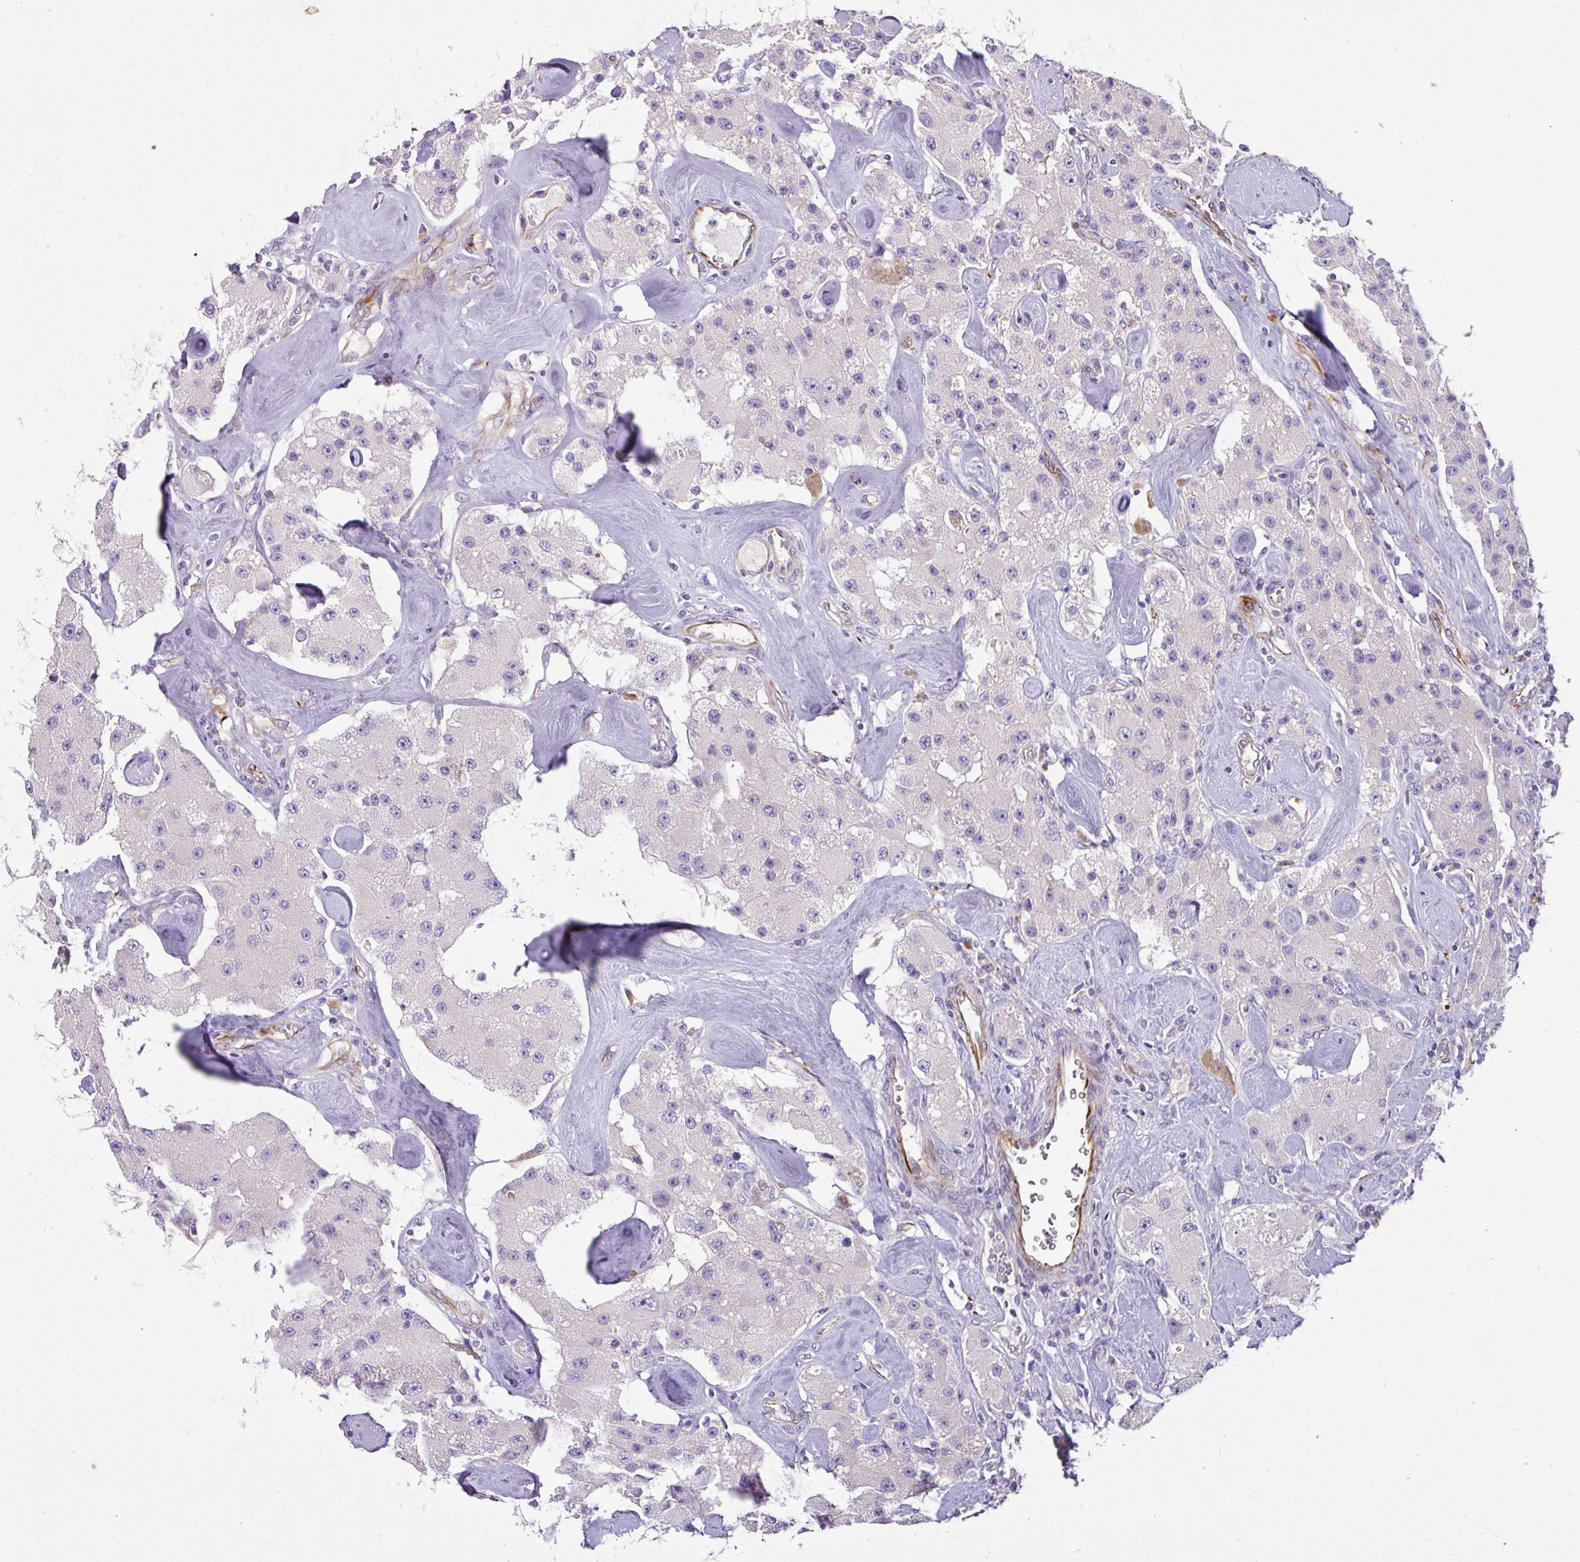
{"staining": {"intensity": "negative", "quantity": "none", "location": "none"}, "tissue": "carcinoid", "cell_type": "Tumor cells", "image_type": "cancer", "snomed": [{"axis": "morphology", "description": "Carcinoid, malignant, NOS"}, {"axis": "topography", "description": "Pancreas"}], "caption": "A high-resolution image shows IHC staining of carcinoid (malignant), which reveals no significant expression in tumor cells.", "gene": "ENSG00000273748", "patient": {"sex": "male", "age": 41}}